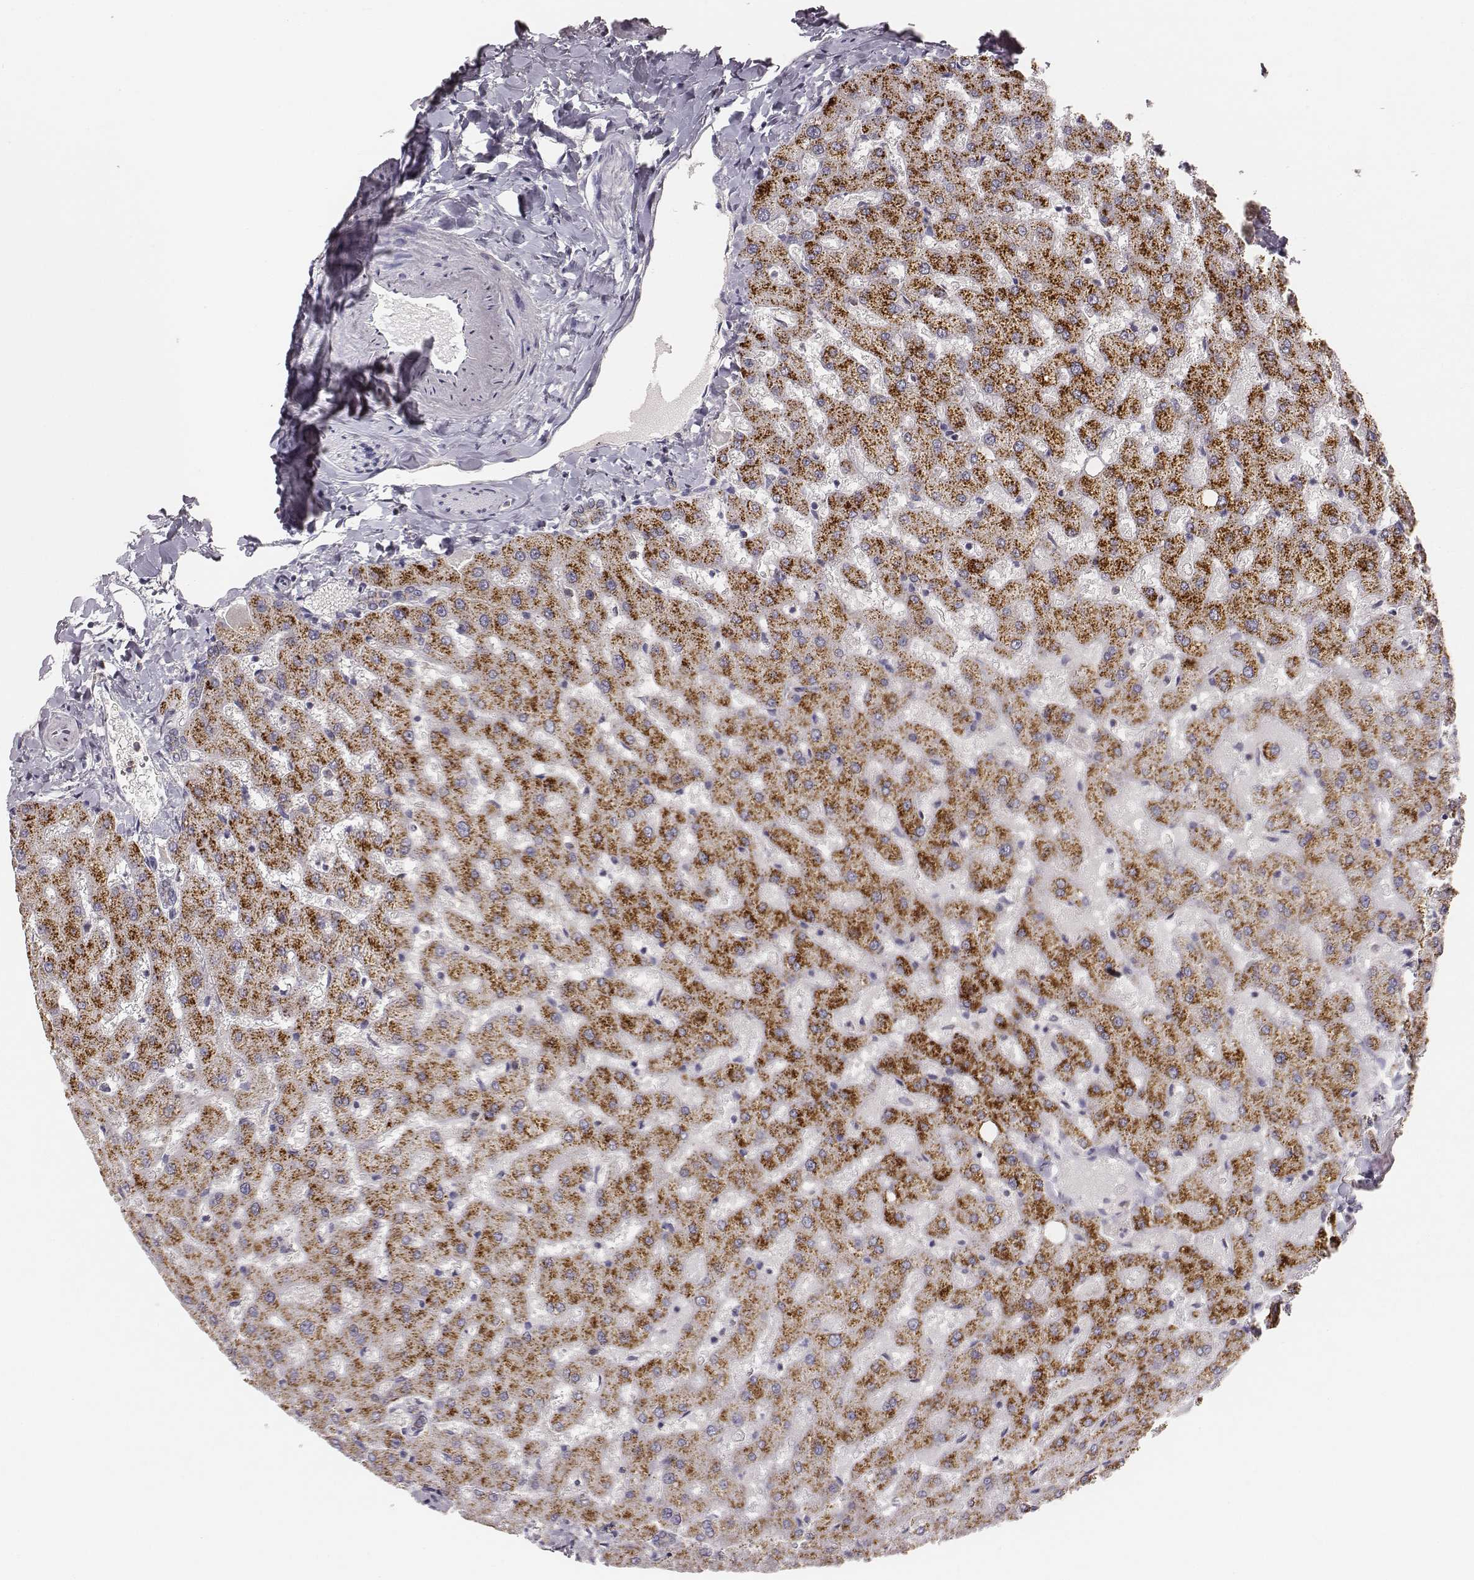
{"staining": {"intensity": "moderate", "quantity": ">75%", "location": "cytoplasmic/membranous"}, "tissue": "liver", "cell_type": "Cholangiocytes", "image_type": "normal", "snomed": [{"axis": "morphology", "description": "Normal tissue, NOS"}, {"axis": "topography", "description": "Liver"}], "caption": "Liver stained with IHC shows moderate cytoplasmic/membranous staining in approximately >75% of cholangiocytes.", "gene": "ABCD3", "patient": {"sex": "female", "age": 50}}